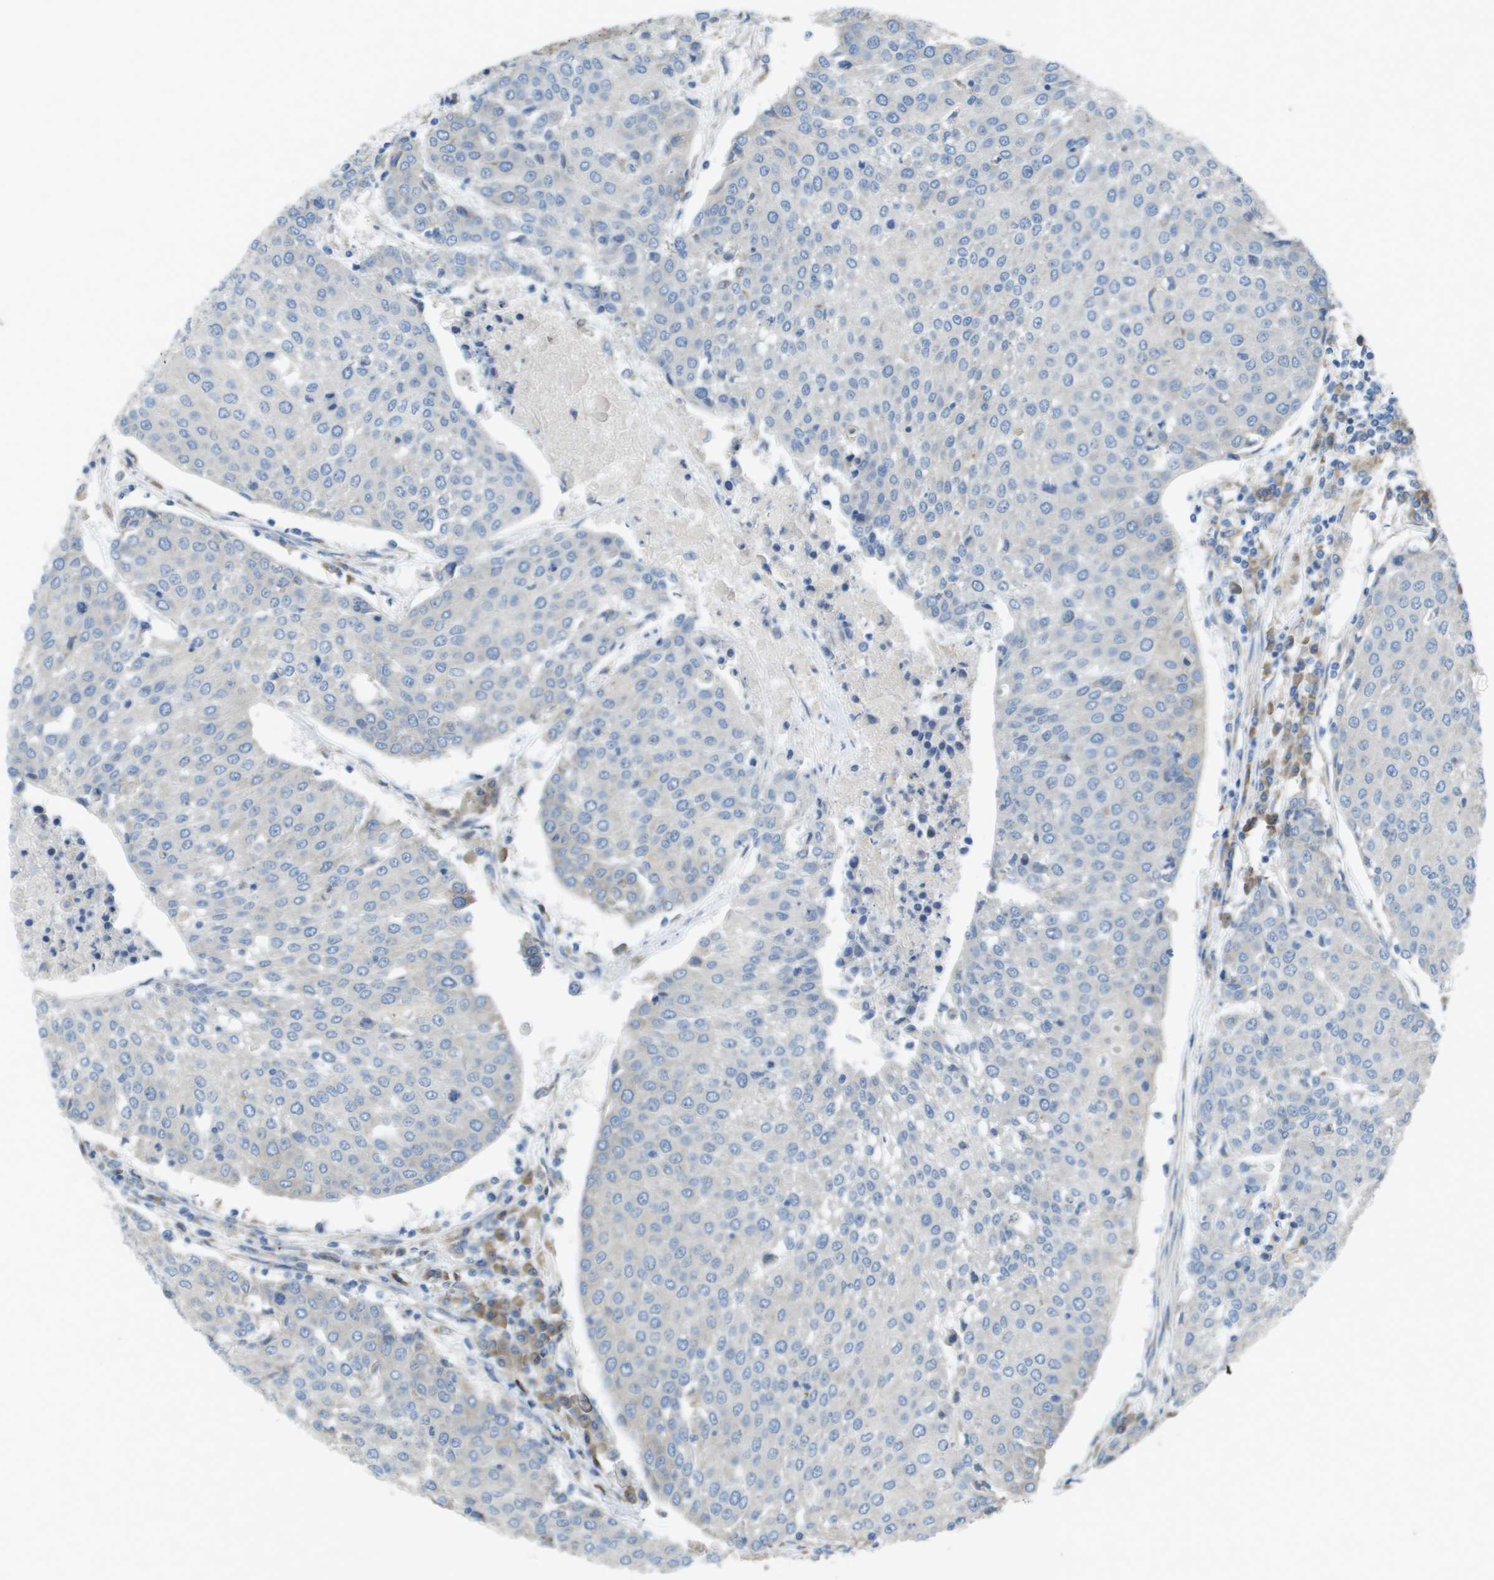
{"staining": {"intensity": "negative", "quantity": "none", "location": "none"}, "tissue": "urothelial cancer", "cell_type": "Tumor cells", "image_type": "cancer", "snomed": [{"axis": "morphology", "description": "Urothelial carcinoma, High grade"}, {"axis": "topography", "description": "Urinary bladder"}], "caption": "This is a image of immunohistochemistry (IHC) staining of high-grade urothelial carcinoma, which shows no positivity in tumor cells.", "gene": "CLCN2", "patient": {"sex": "female", "age": 85}}